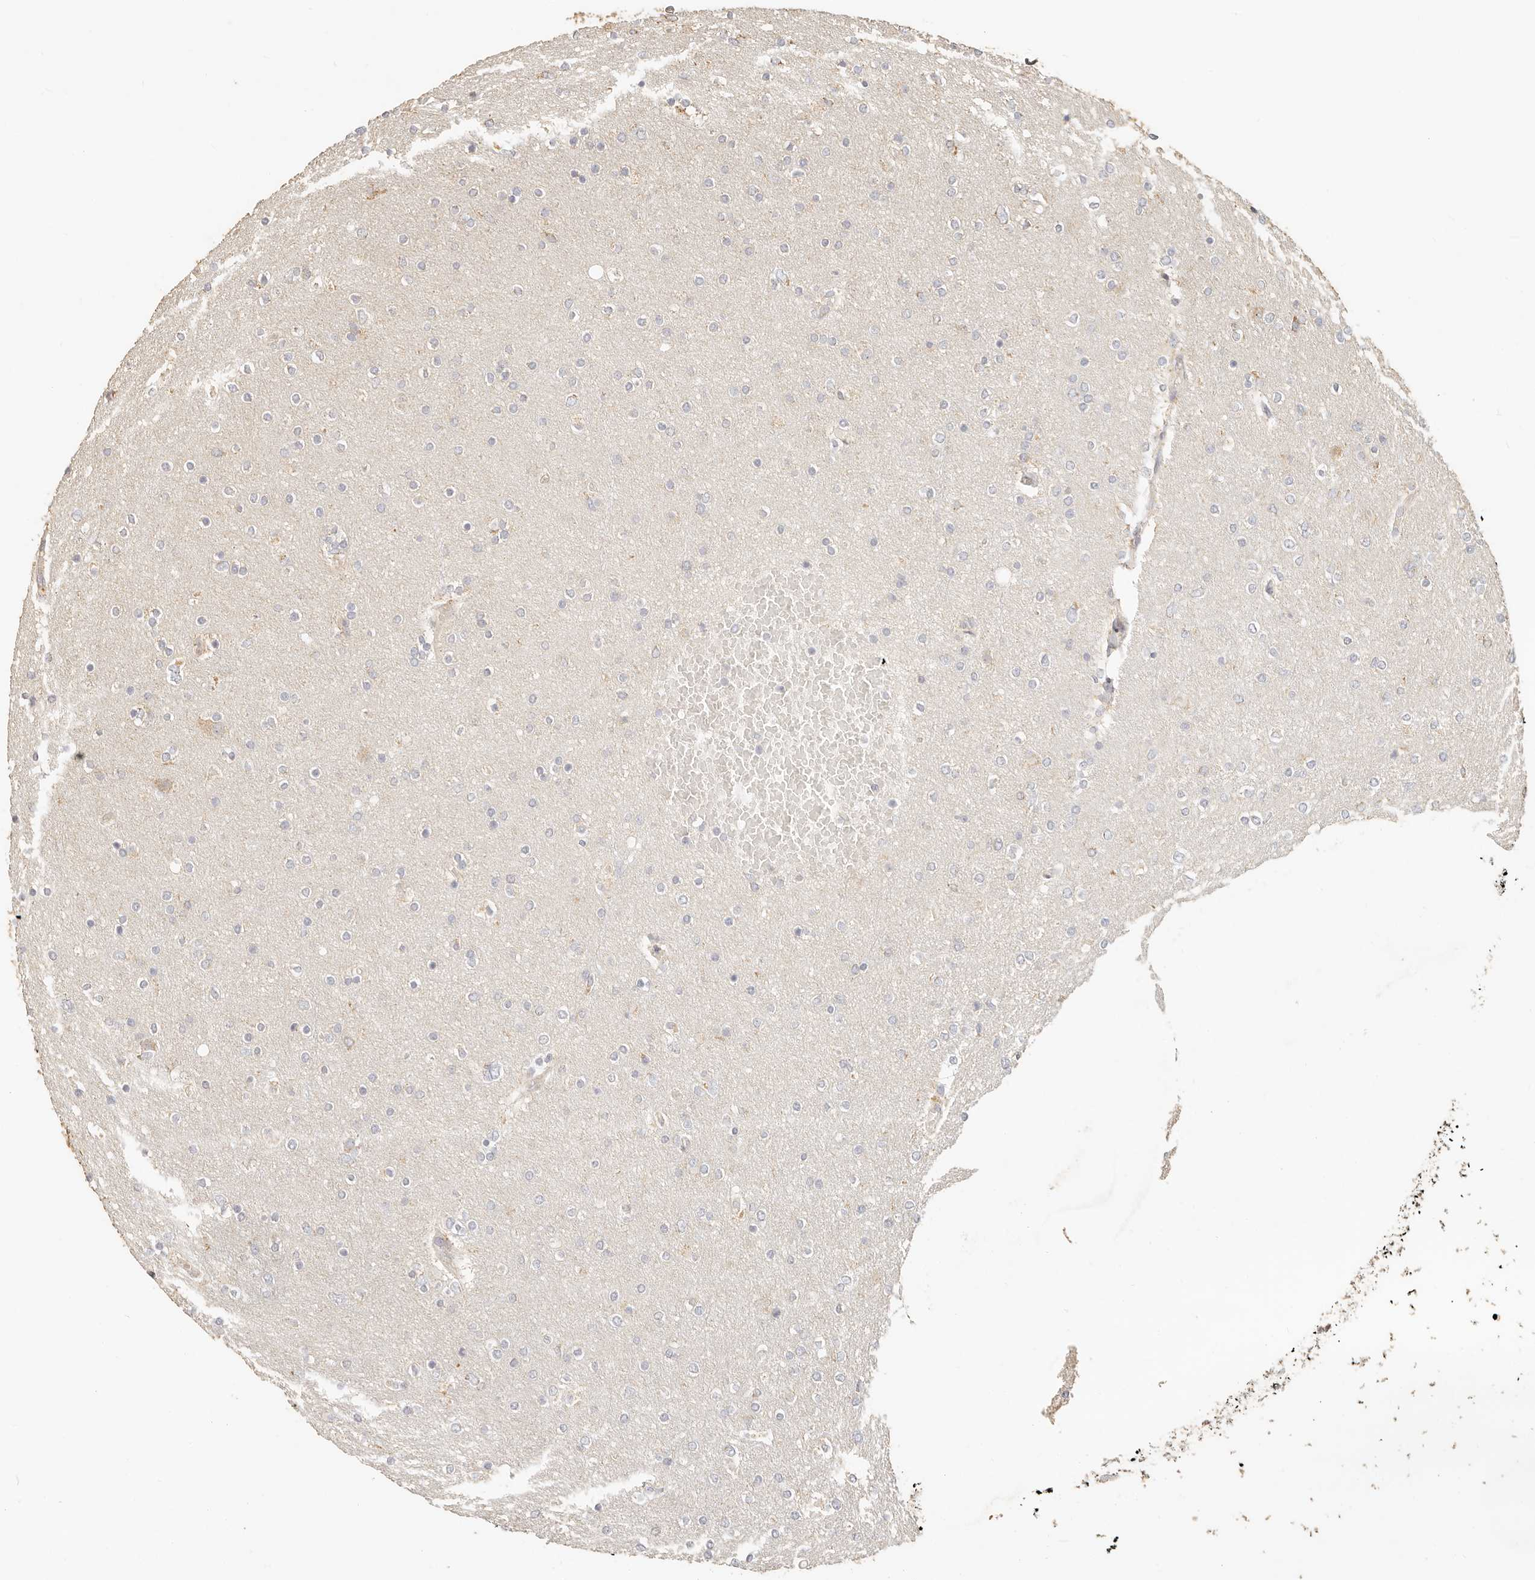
{"staining": {"intensity": "negative", "quantity": "none", "location": "none"}, "tissue": "glioma", "cell_type": "Tumor cells", "image_type": "cancer", "snomed": [{"axis": "morphology", "description": "Glioma, malignant, High grade"}, {"axis": "topography", "description": "Cerebral cortex"}], "caption": "Immunohistochemical staining of glioma exhibits no significant staining in tumor cells.", "gene": "PTPN22", "patient": {"sex": "female", "age": 36}}